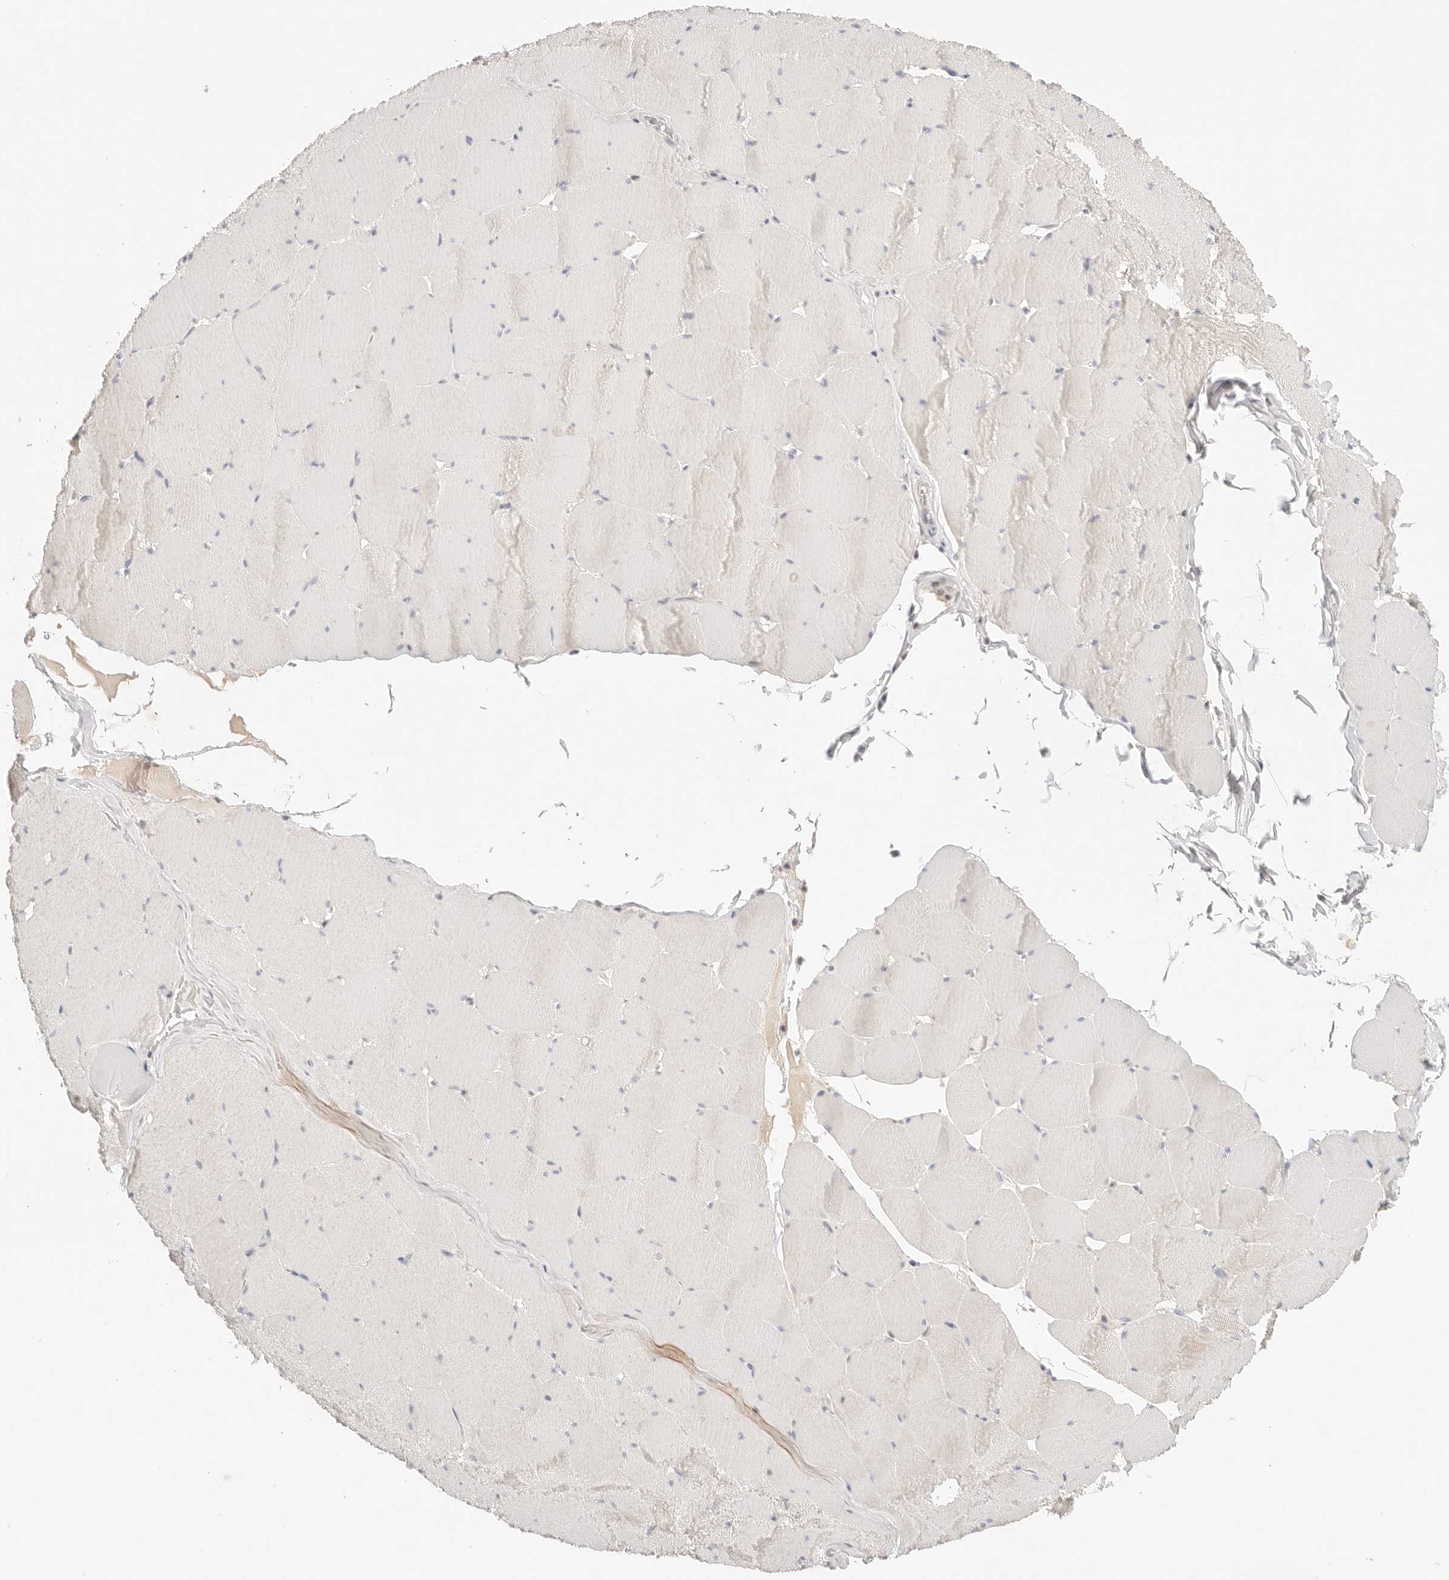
{"staining": {"intensity": "weak", "quantity": "<25%", "location": "cytoplasmic/membranous"}, "tissue": "skeletal muscle", "cell_type": "Myocytes", "image_type": "normal", "snomed": [{"axis": "morphology", "description": "Normal tissue, NOS"}, {"axis": "topography", "description": "Skeletal muscle"}], "caption": "Myocytes show no significant protein expression in benign skeletal muscle.", "gene": "CEP120", "patient": {"sex": "male", "age": 62}}